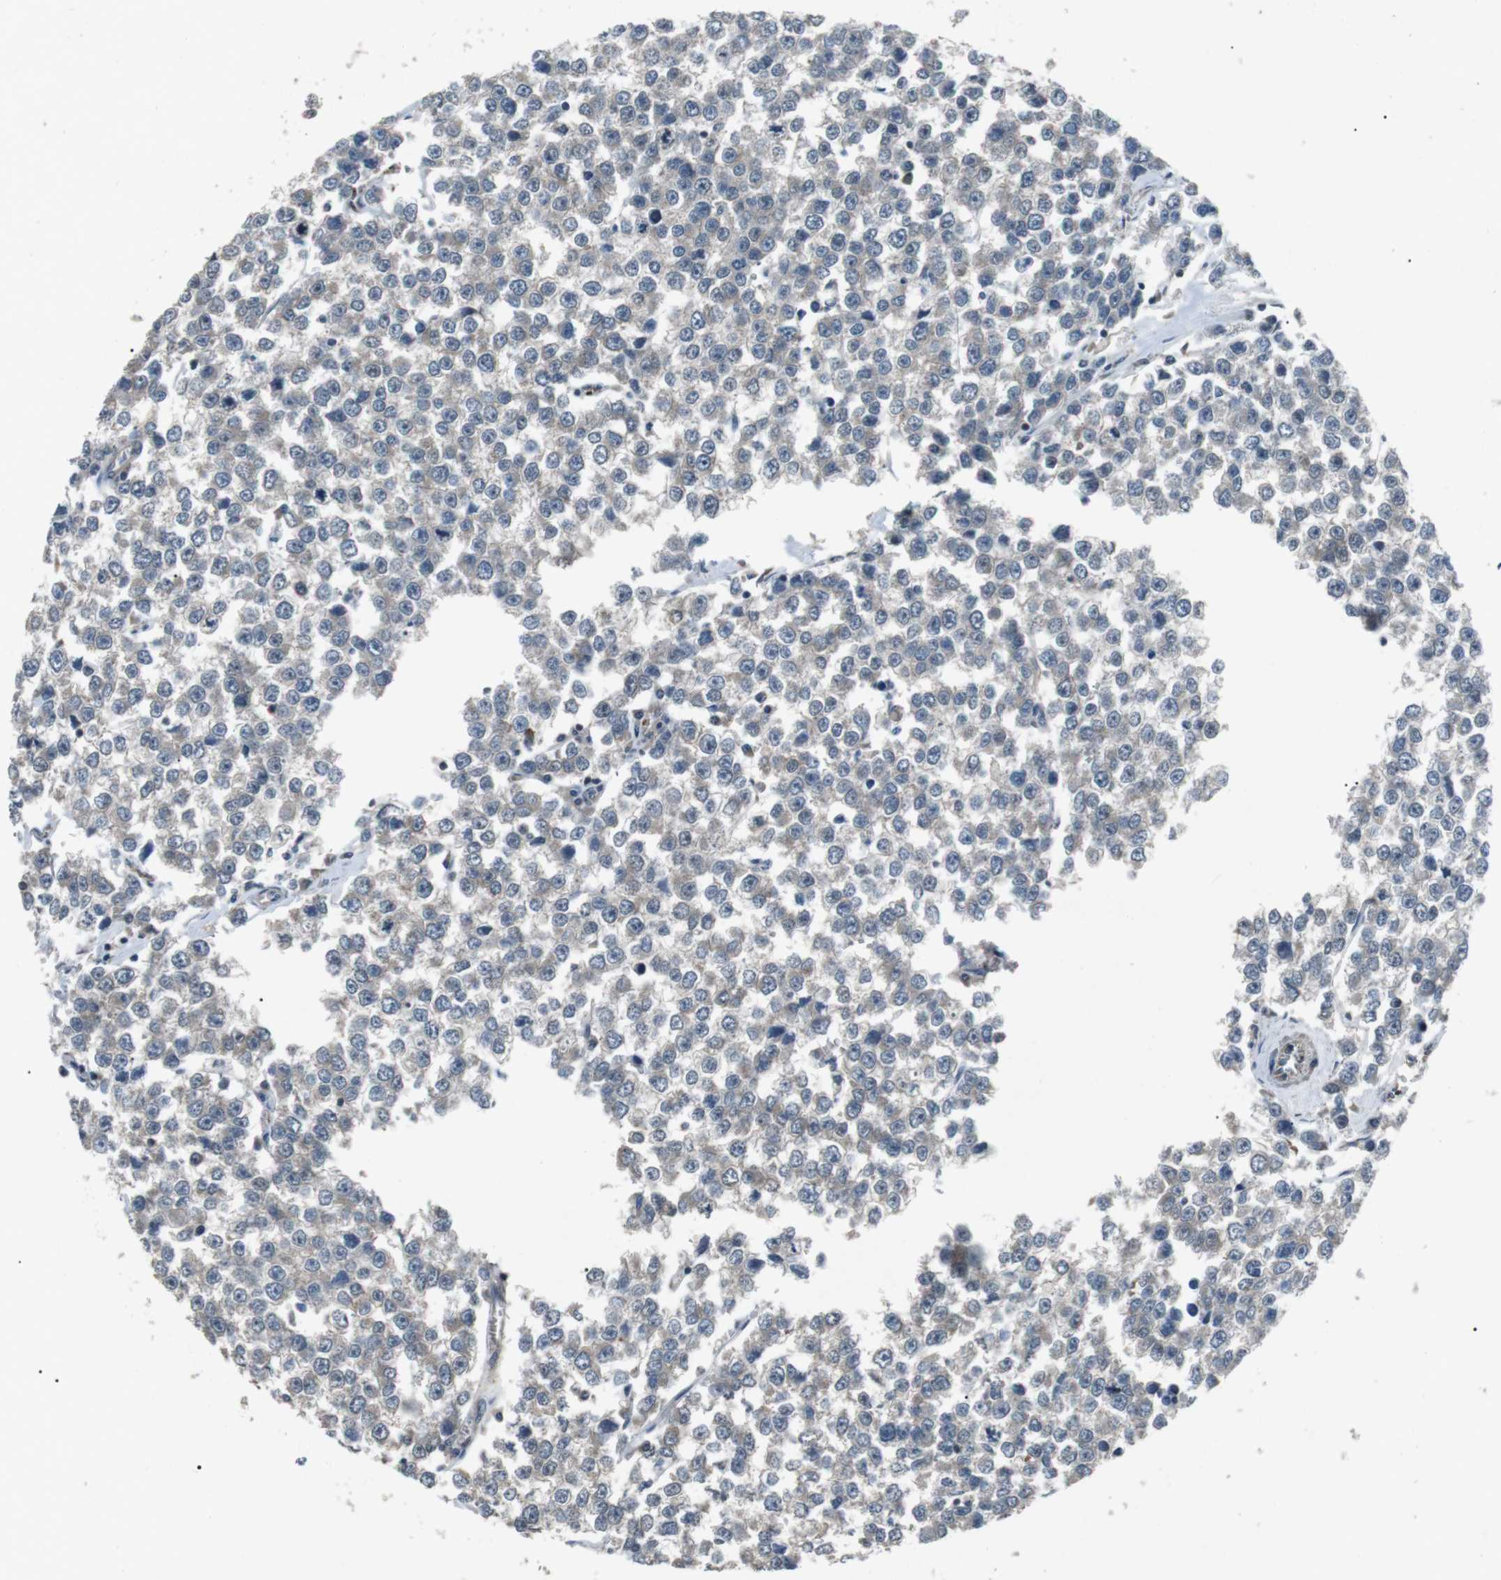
{"staining": {"intensity": "weak", "quantity": "<25%", "location": "cytoplasmic/membranous"}, "tissue": "testis cancer", "cell_type": "Tumor cells", "image_type": "cancer", "snomed": [{"axis": "morphology", "description": "Seminoma, NOS"}, {"axis": "morphology", "description": "Carcinoma, Embryonal, NOS"}, {"axis": "topography", "description": "Testis"}], "caption": "Testis seminoma was stained to show a protein in brown. There is no significant staining in tumor cells. Brightfield microscopy of immunohistochemistry stained with DAB (brown) and hematoxylin (blue), captured at high magnification.", "gene": "NEK7", "patient": {"sex": "male", "age": 52}}